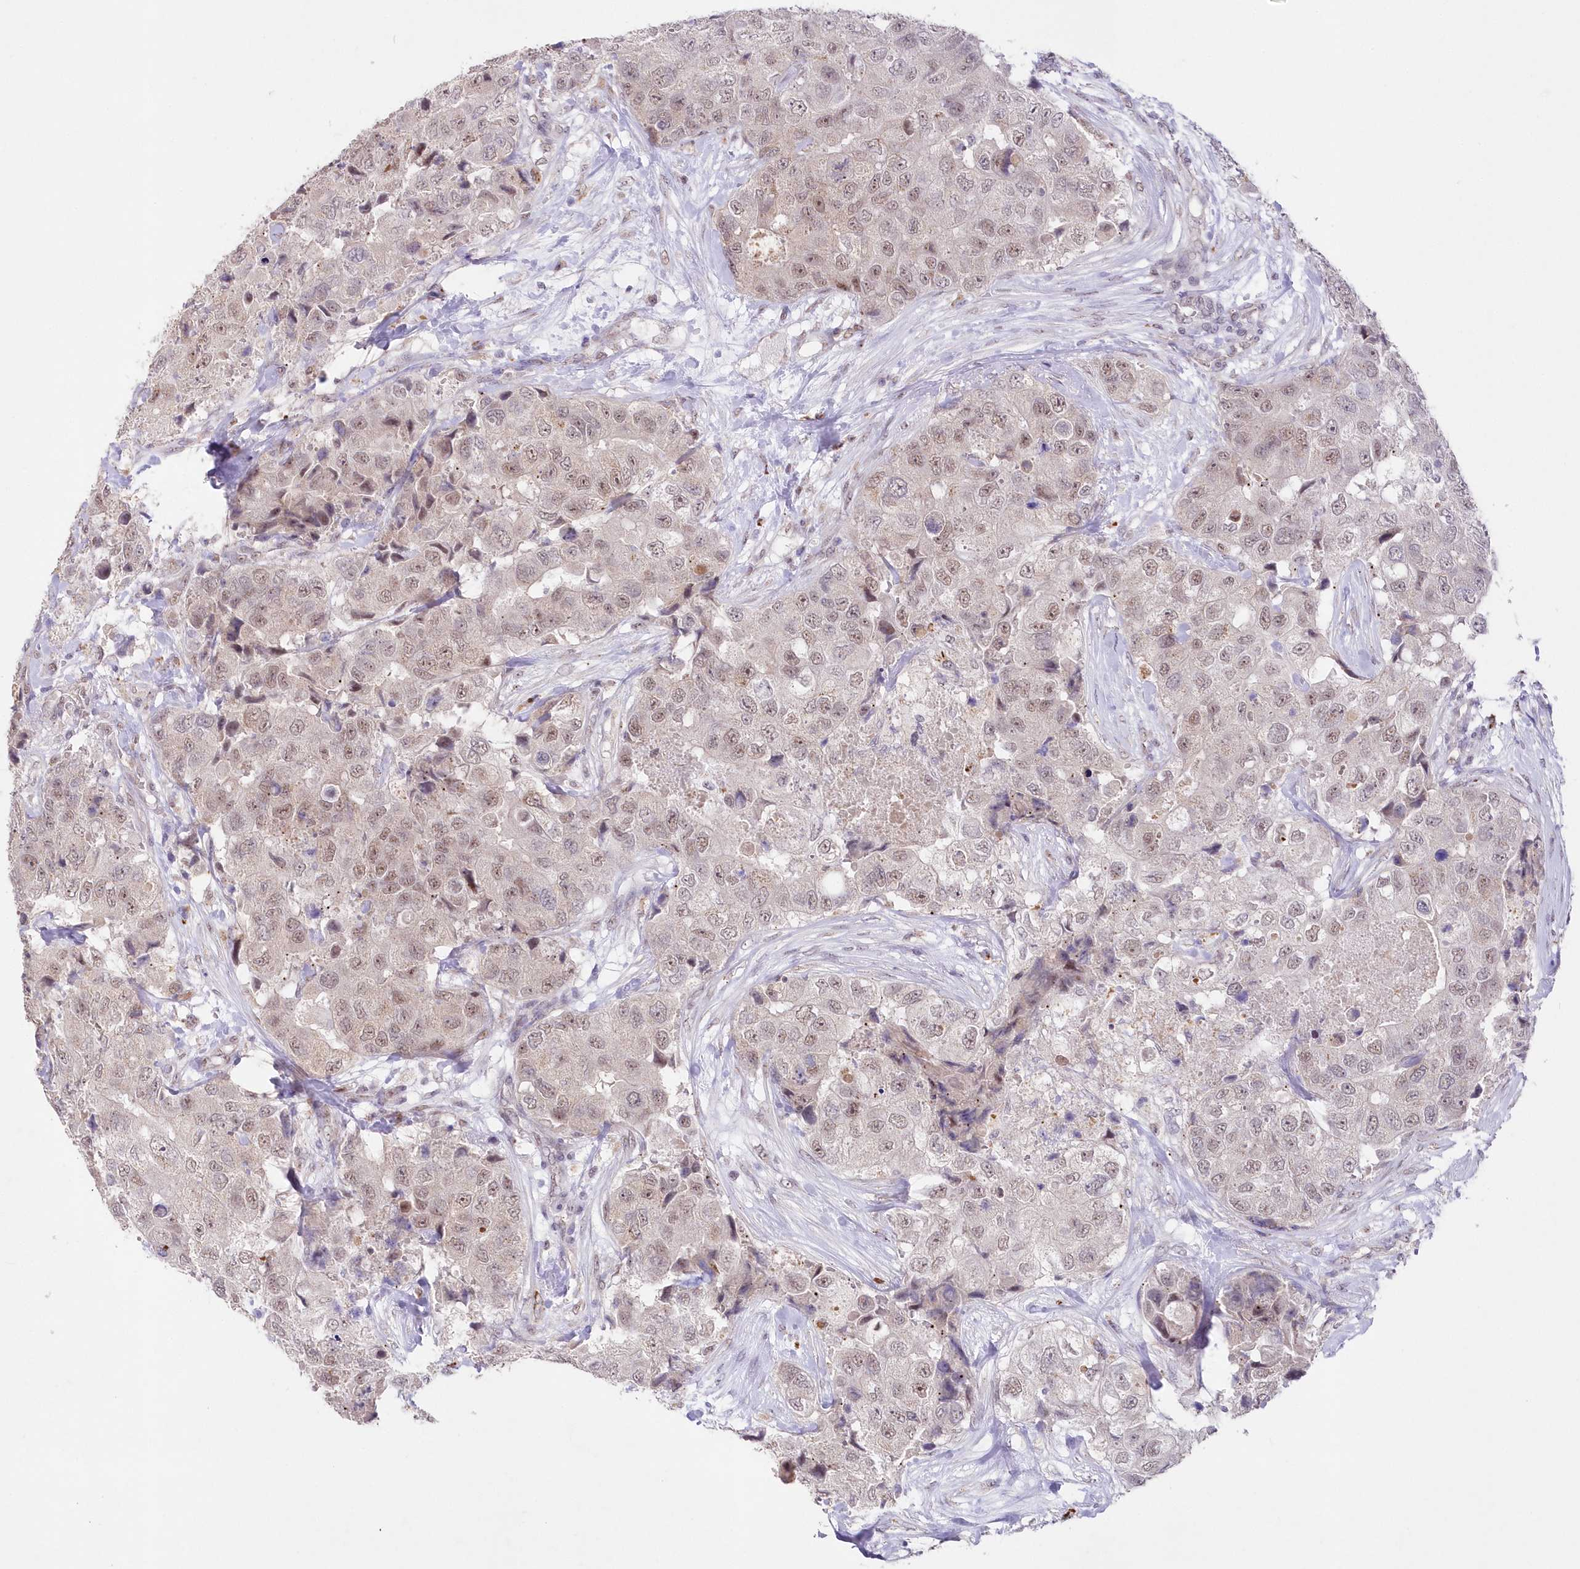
{"staining": {"intensity": "moderate", "quantity": ">75%", "location": "nuclear"}, "tissue": "breast cancer", "cell_type": "Tumor cells", "image_type": "cancer", "snomed": [{"axis": "morphology", "description": "Duct carcinoma"}, {"axis": "topography", "description": "Breast"}], "caption": "Invasive ductal carcinoma (breast) tissue reveals moderate nuclear staining in approximately >75% of tumor cells, visualized by immunohistochemistry. (Stains: DAB in brown, nuclei in blue, Microscopy: brightfield microscopy at high magnification).", "gene": "RBM27", "patient": {"sex": "female", "age": 62}}